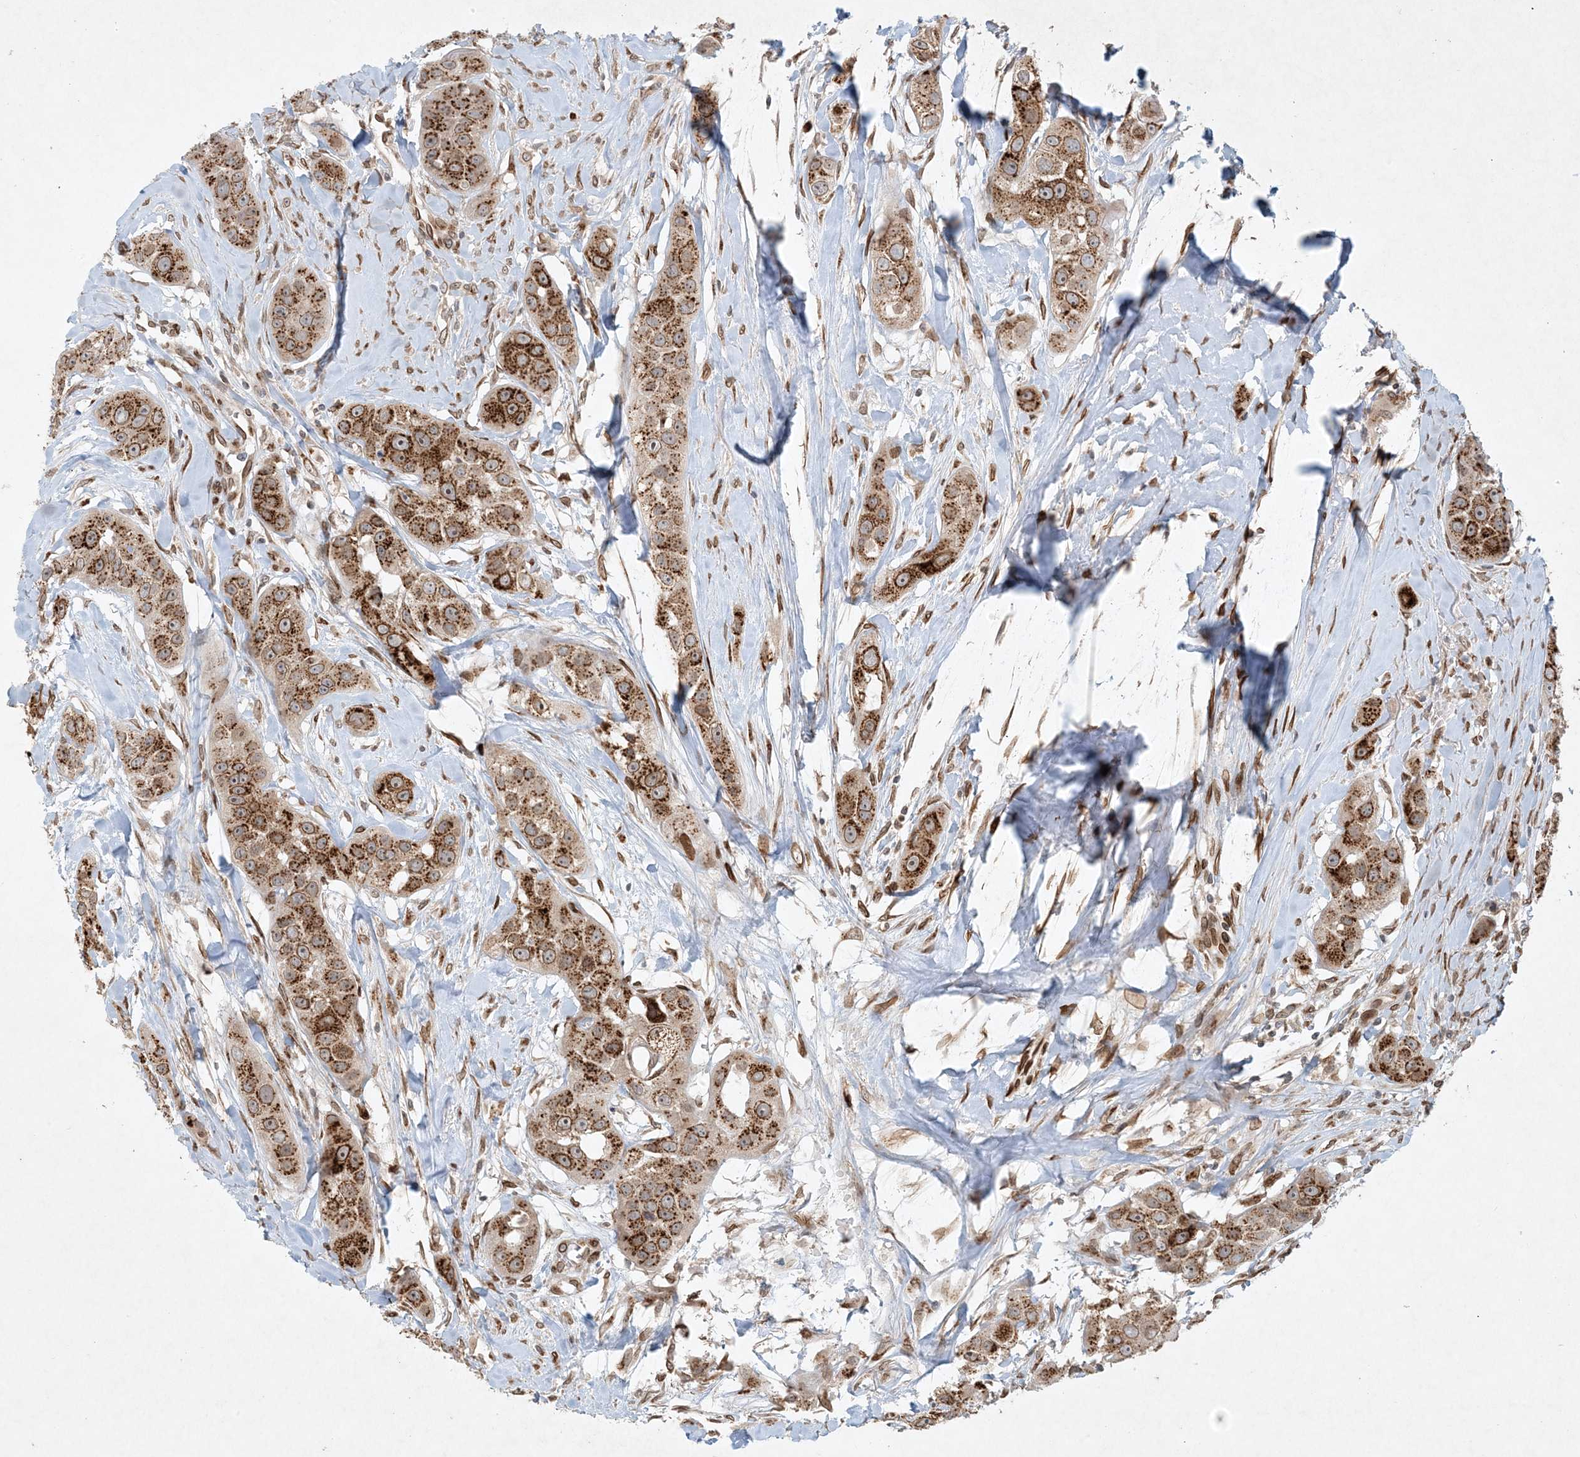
{"staining": {"intensity": "strong", "quantity": ">75%", "location": "cytoplasmic/membranous"}, "tissue": "head and neck cancer", "cell_type": "Tumor cells", "image_type": "cancer", "snomed": [{"axis": "morphology", "description": "Normal tissue, NOS"}, {"axis": "morphology", "description": "Squamous cell carcinoma, NOS"}, {"axis": "topography", "description": "Skeletal muscle"}, {"axis": "topography", "description": "Head-Neck"}], "caption": "Human squamous cell carcinoma (head and neck) stained for a protein (brown) displays strong cytoplasmic/membranous positive staining in about >75% of tumor cells.", "gene": "SLC35A2", "patient": {"sex": "male", "age": 51}}